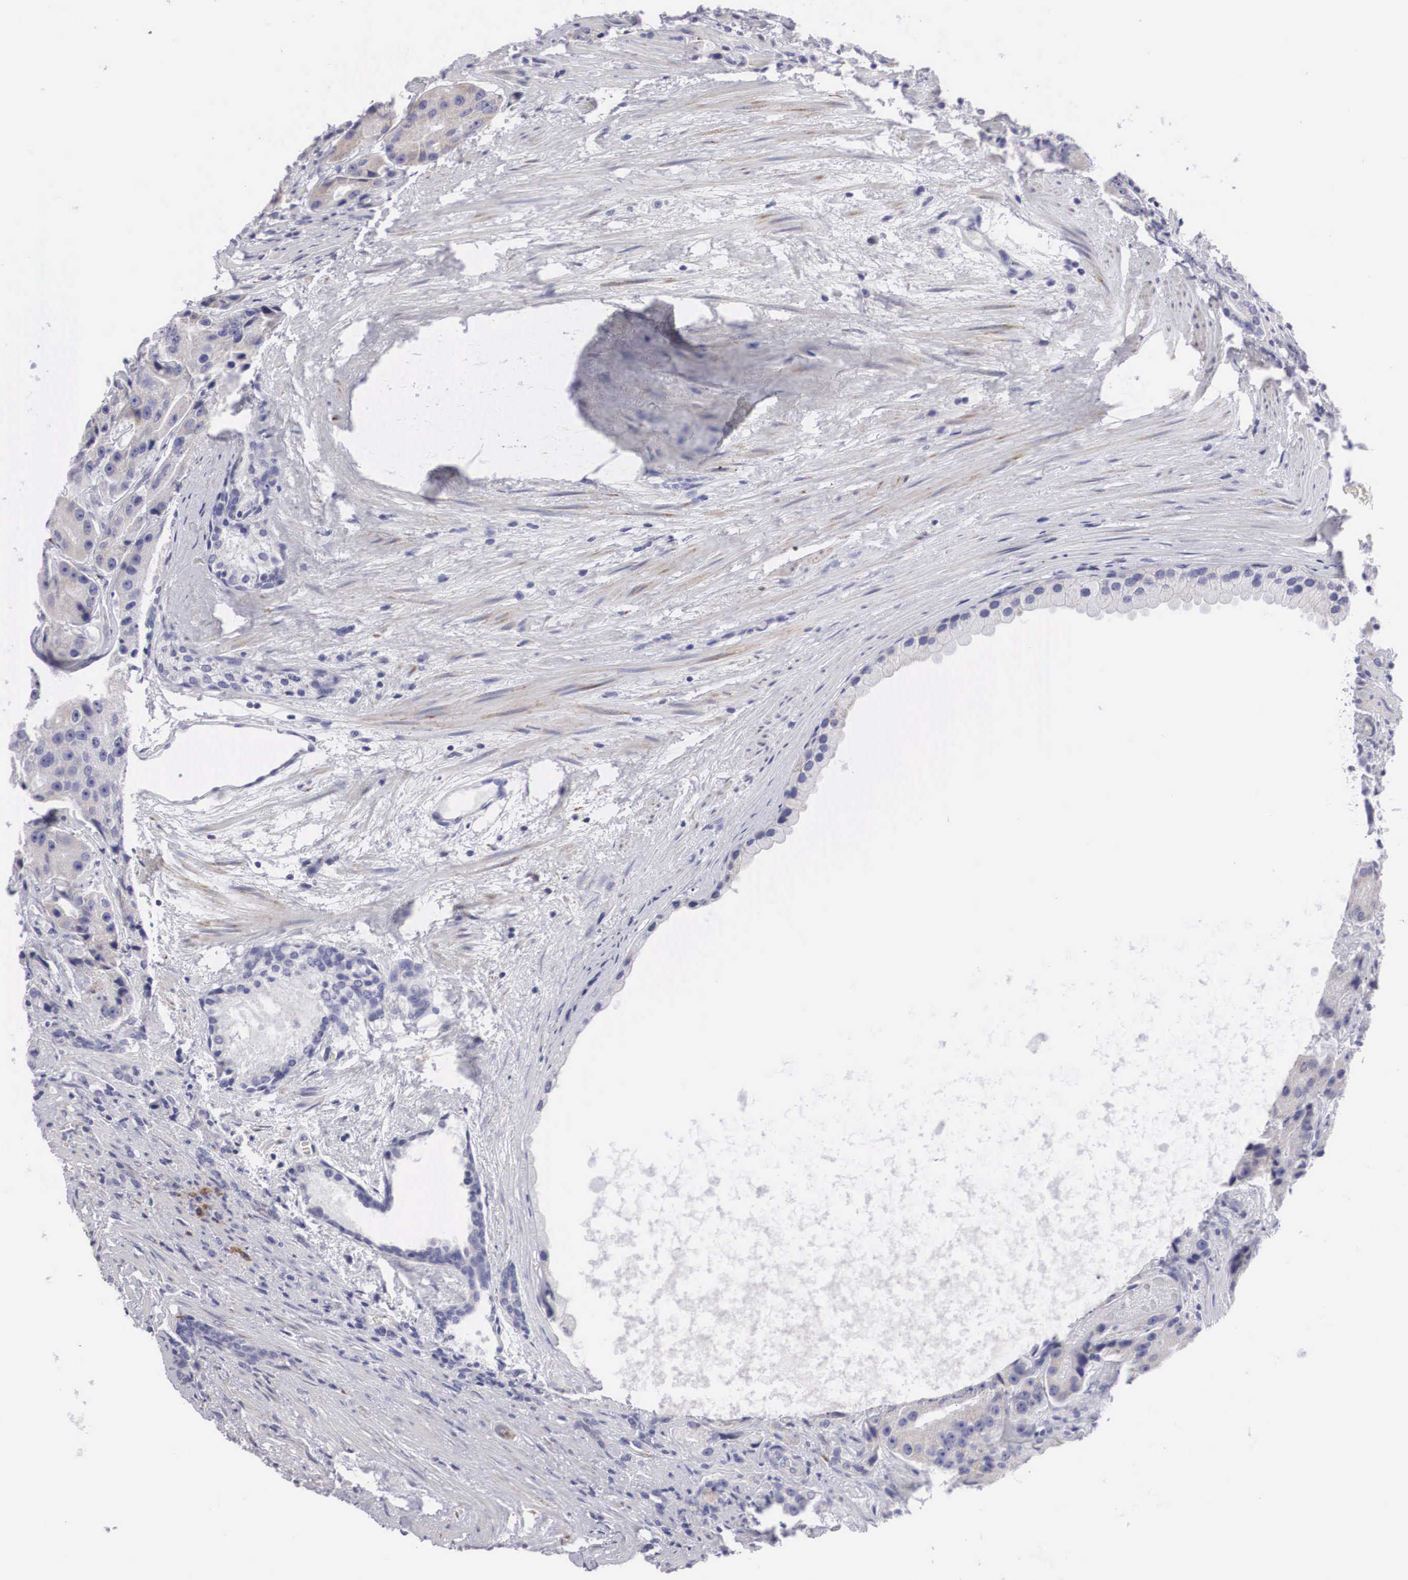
{"staining": {"intensity": "negative", "quantity": "none", "location": "none"}, "tissue": "prostate cancer", "cell_type": "Tumor cells", "image_type": "cancer", "snomed": [{"axis": "morphology", "description": "Adenocarcinoma, Medium grade"}, {"axis": "topography", "description": "Prostate"}], "caption": "Immunohistochemical staining of prostate cancer reveals no significant expression in tumor cells. (Immunohistochemistry (ihc), brightfield microscopy, high magnification).", "gene": "ARMCX3", "patient": {"sex": "male", "age": 70}}